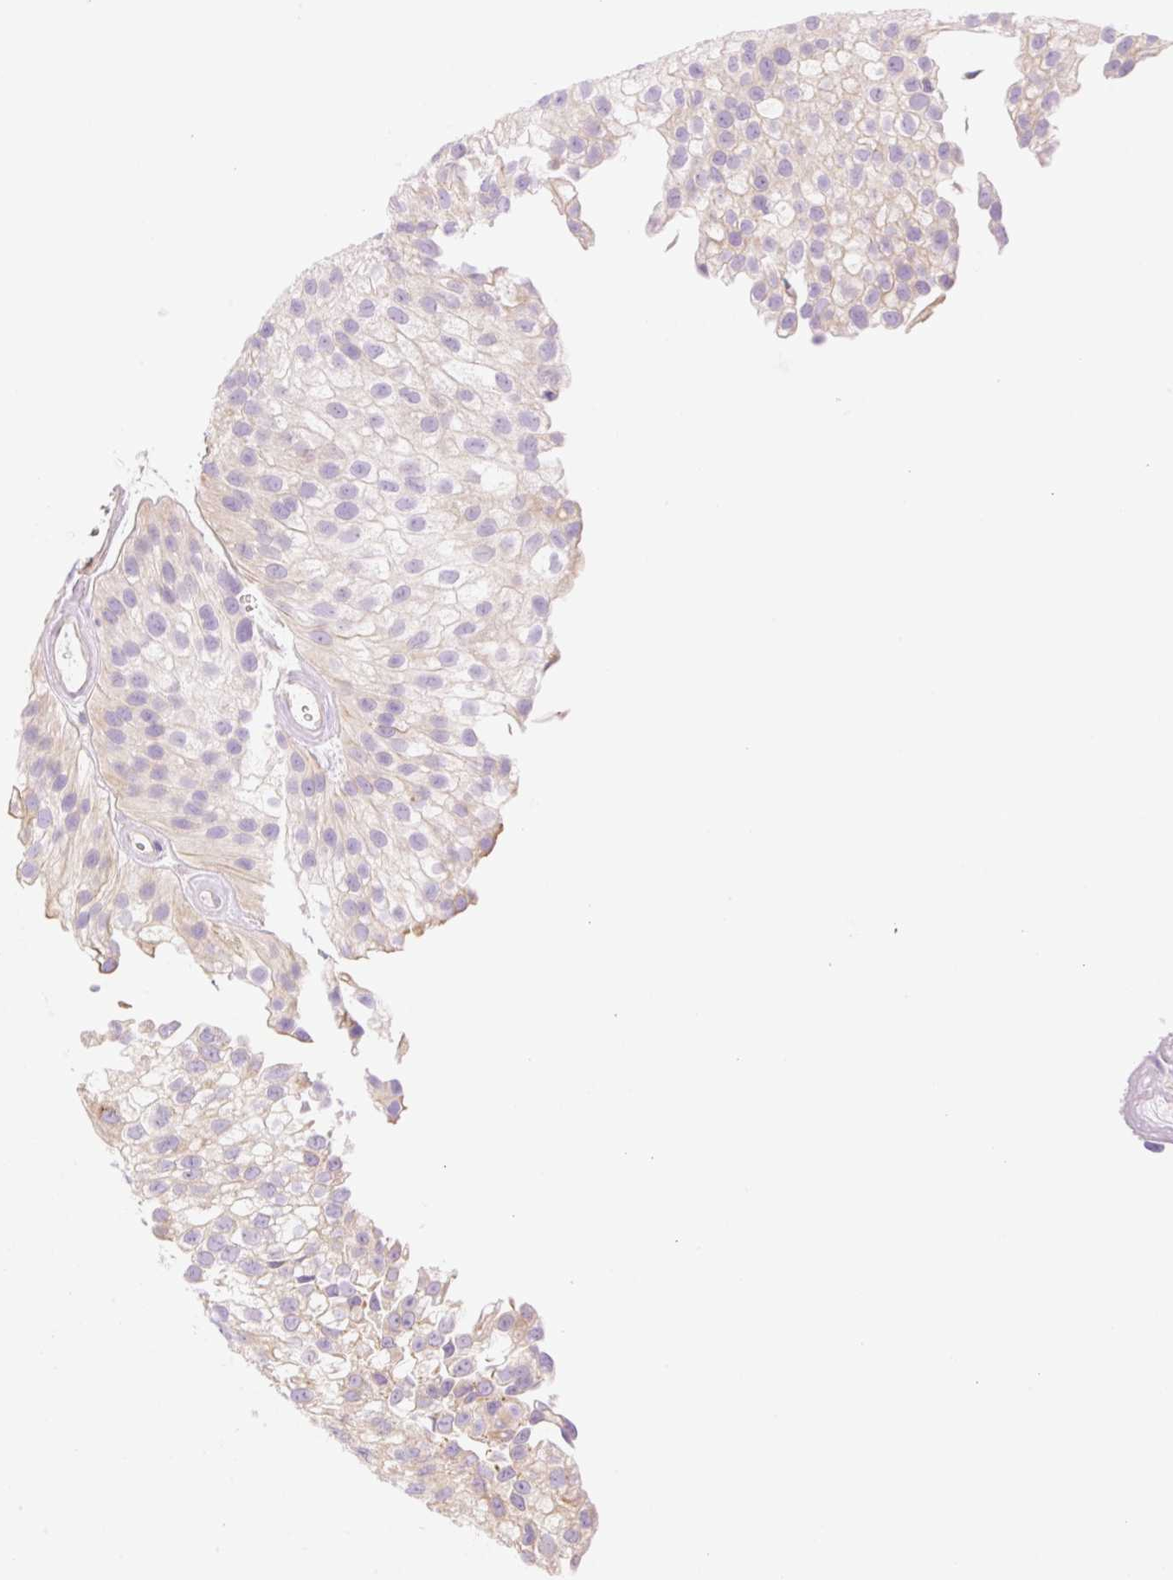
{"staining": {"intensity": "negative", "quantity": "none", "location": "none"}, "tissue": "urothelial cancer", "cell_type": "Tumor cells", "image_type": "cancer", "snomed": [{"axis": "morphology", "description": "Urothelial carcinoma, NOS"}, {"axis": "topography", "description": "Urinary bladder"}], "caption": "Tumor cells show no significant expression in transitional cell carcinoma.", "gene": "NLRP5", "patient": {"sex": "male", "age": 87}}